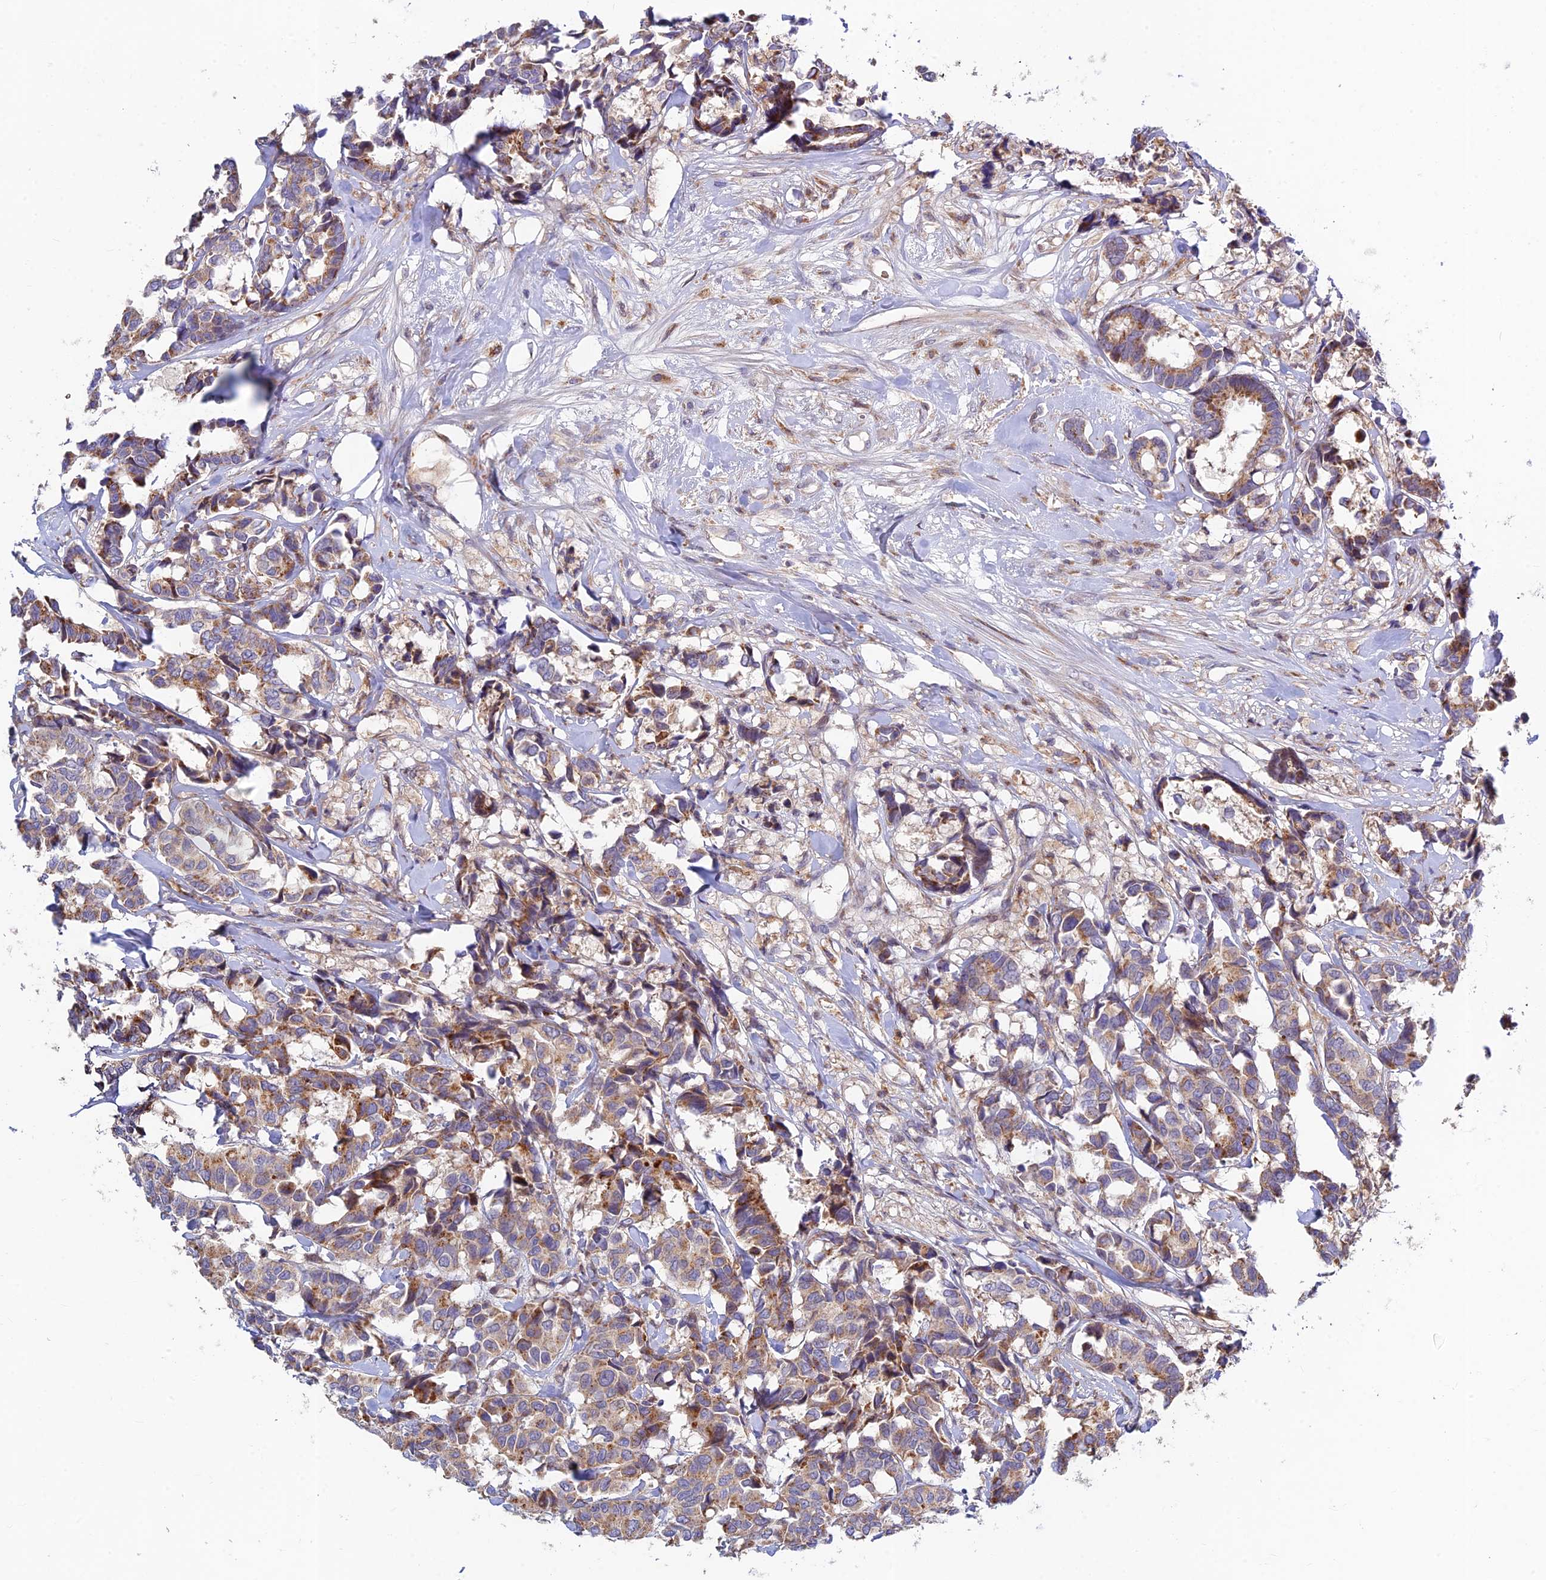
{"staining": {"intensity": "moderate", "quantity": "25%-75%", "location": "cytoplasmic/membranous"}, "tissue": "breast cancer", "cell_type": "Tumor cells", "image_type": "cancer", "snomed": [{"axis": "morphology", "description": "Normal tissue, NOS"}, {"axis": "morphology", "description": "Duct carcinoma"}, {"axis": "topography", "description": "Breast"}], "caption": "Immunohistochemical staining of breast cancer (intraductal carcinoma) reveals medium levels of moderate cytoplasmic/membranous protein positivity in approximately 25%-75% of tumor cells.", "gene": "FUOM", "patient": {"sex": "female", "age": 87}}